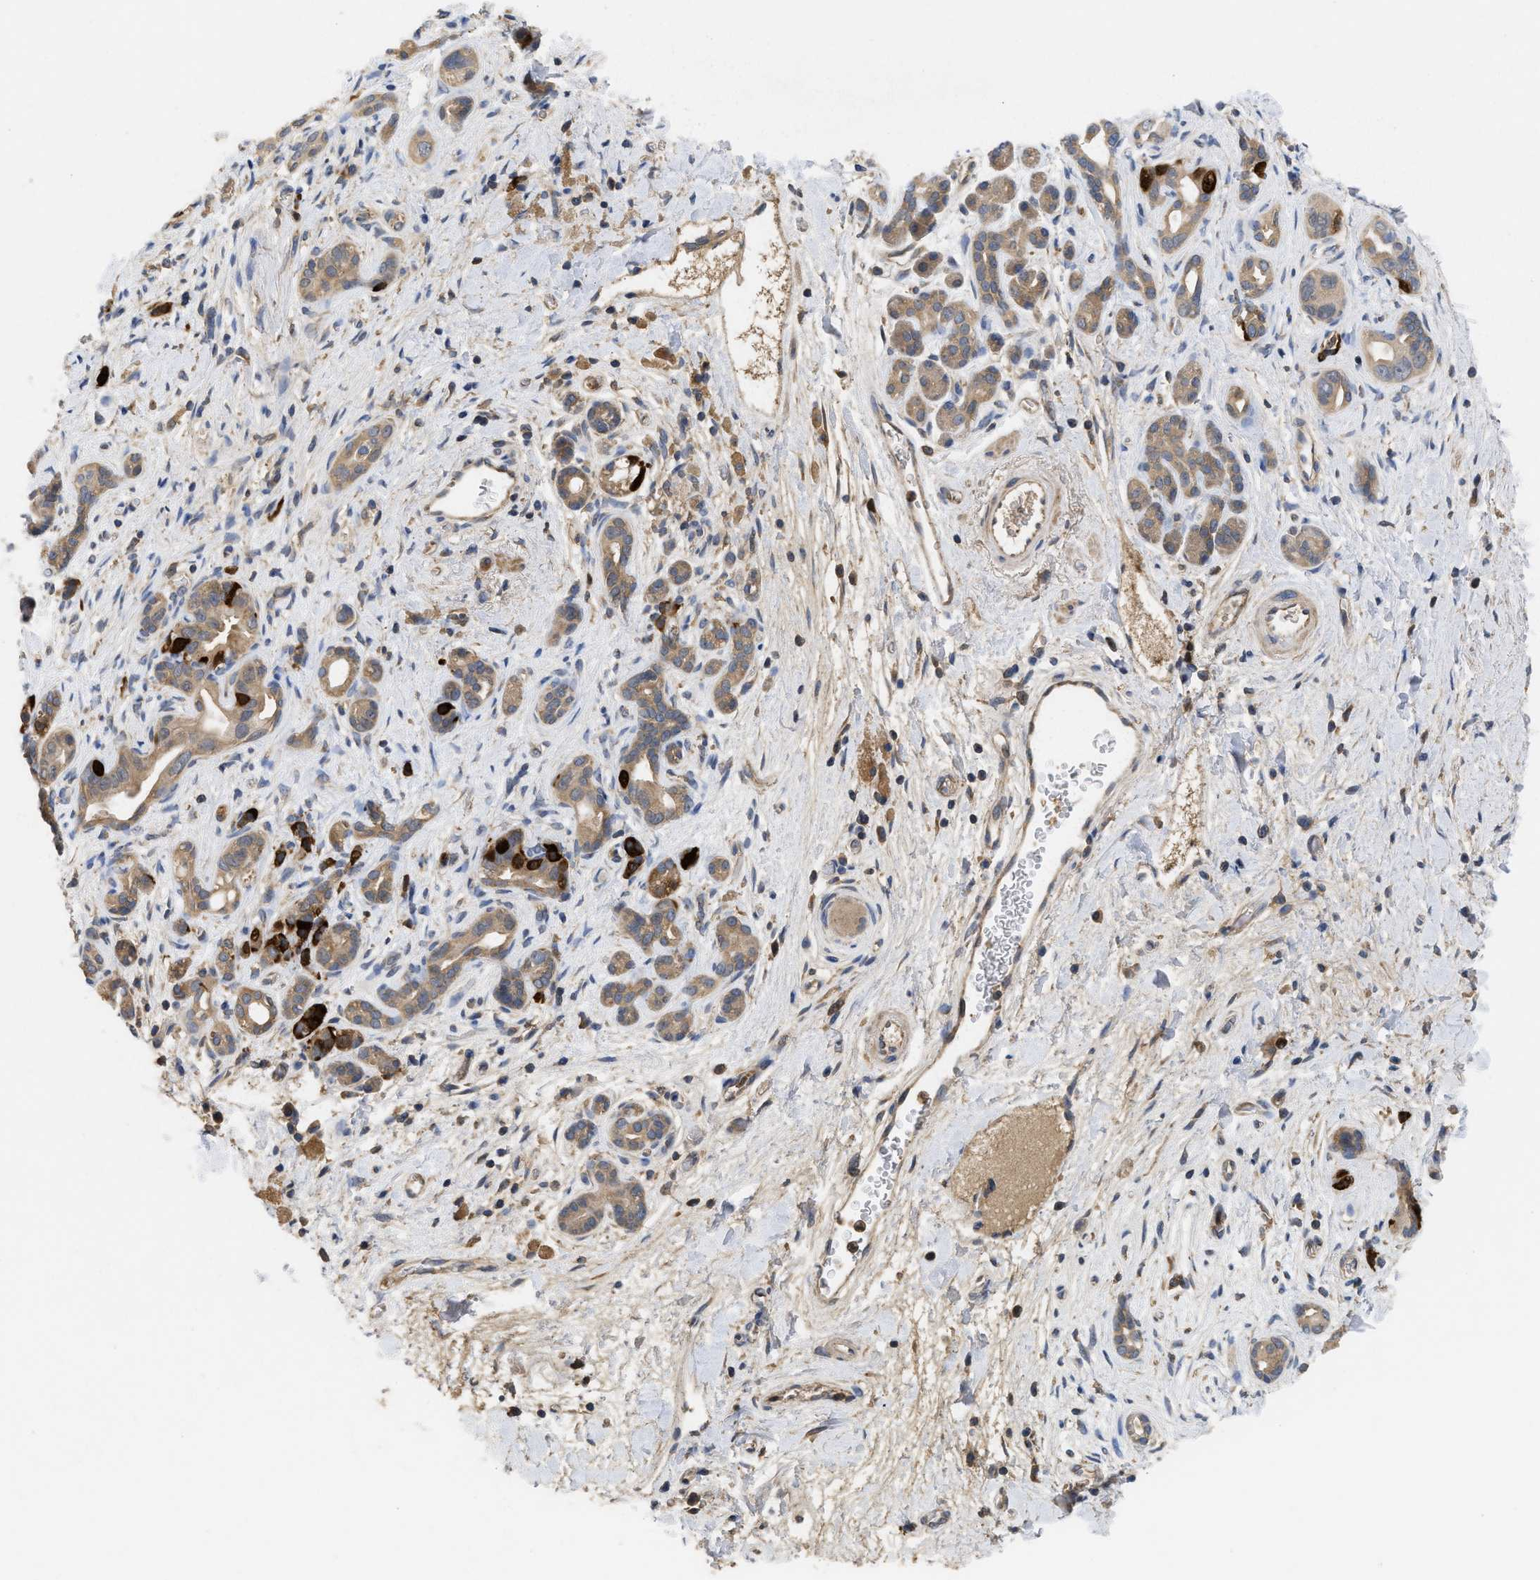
{"staining": {"intensity": "strong", "quantity": "25%-75%", "location": "cytoplasmic/membranous"}, "tissue": "pancreatic cancer", "cell_type": "Tumor cells", "image_type": "cancer", "snomed": [{"axis": "morphology", "description": "Adenocarcinoma, NOS"}, {"axis": "topography", "description": "Pancreas"}], "caption": "This micrograph displays IHC staining of human pancreatic cancer (adenocarcinoma), with high strong cytoplasmic/membranous expression in about 25%-75% of tumor cells.", "gene": "RNF216", "patient": {"sex": "male", "age": 55}}